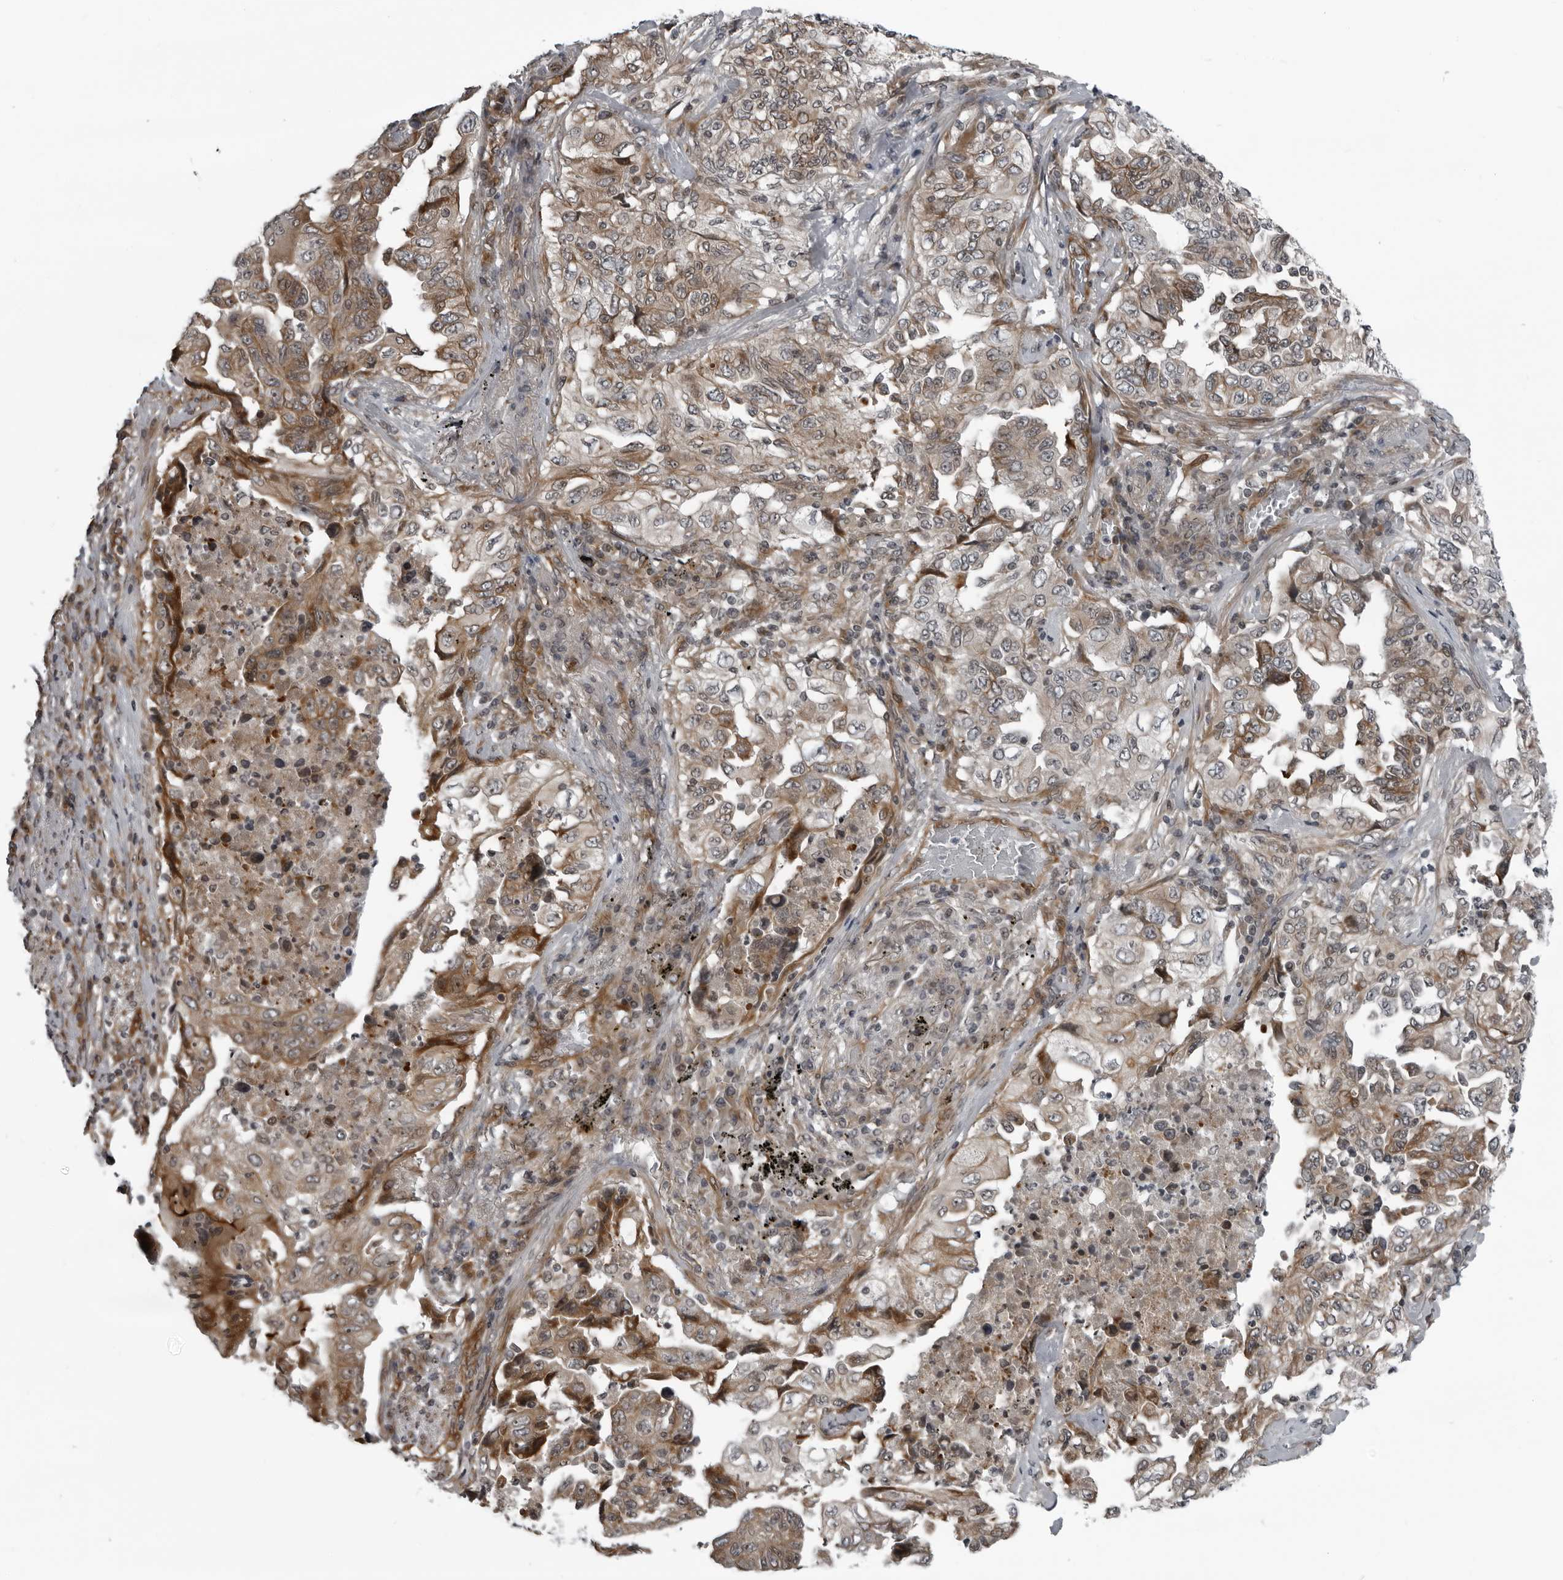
{"staining": {"intensity": "moderate", "quantity": "<25%", "location": "cytoplasmic/membranous,nuclear"}, "tissue": "lung cancer", "cell_type": "Tumor cells", "image_type": "cancer", "snomed": [{"axis": "morphology", "description": "Adenocarcinoma, NOS"}, {"axis": "topography", "description": "Lung"}], "caption": "This is a photomicrograph of IHC staining of lung cancer, which shows moderate staining in the cytoplasmic/membranous and nuclear of tumor cells.", "gene": "FAM102B", "patient": {"sex": "female", "age": 51}}